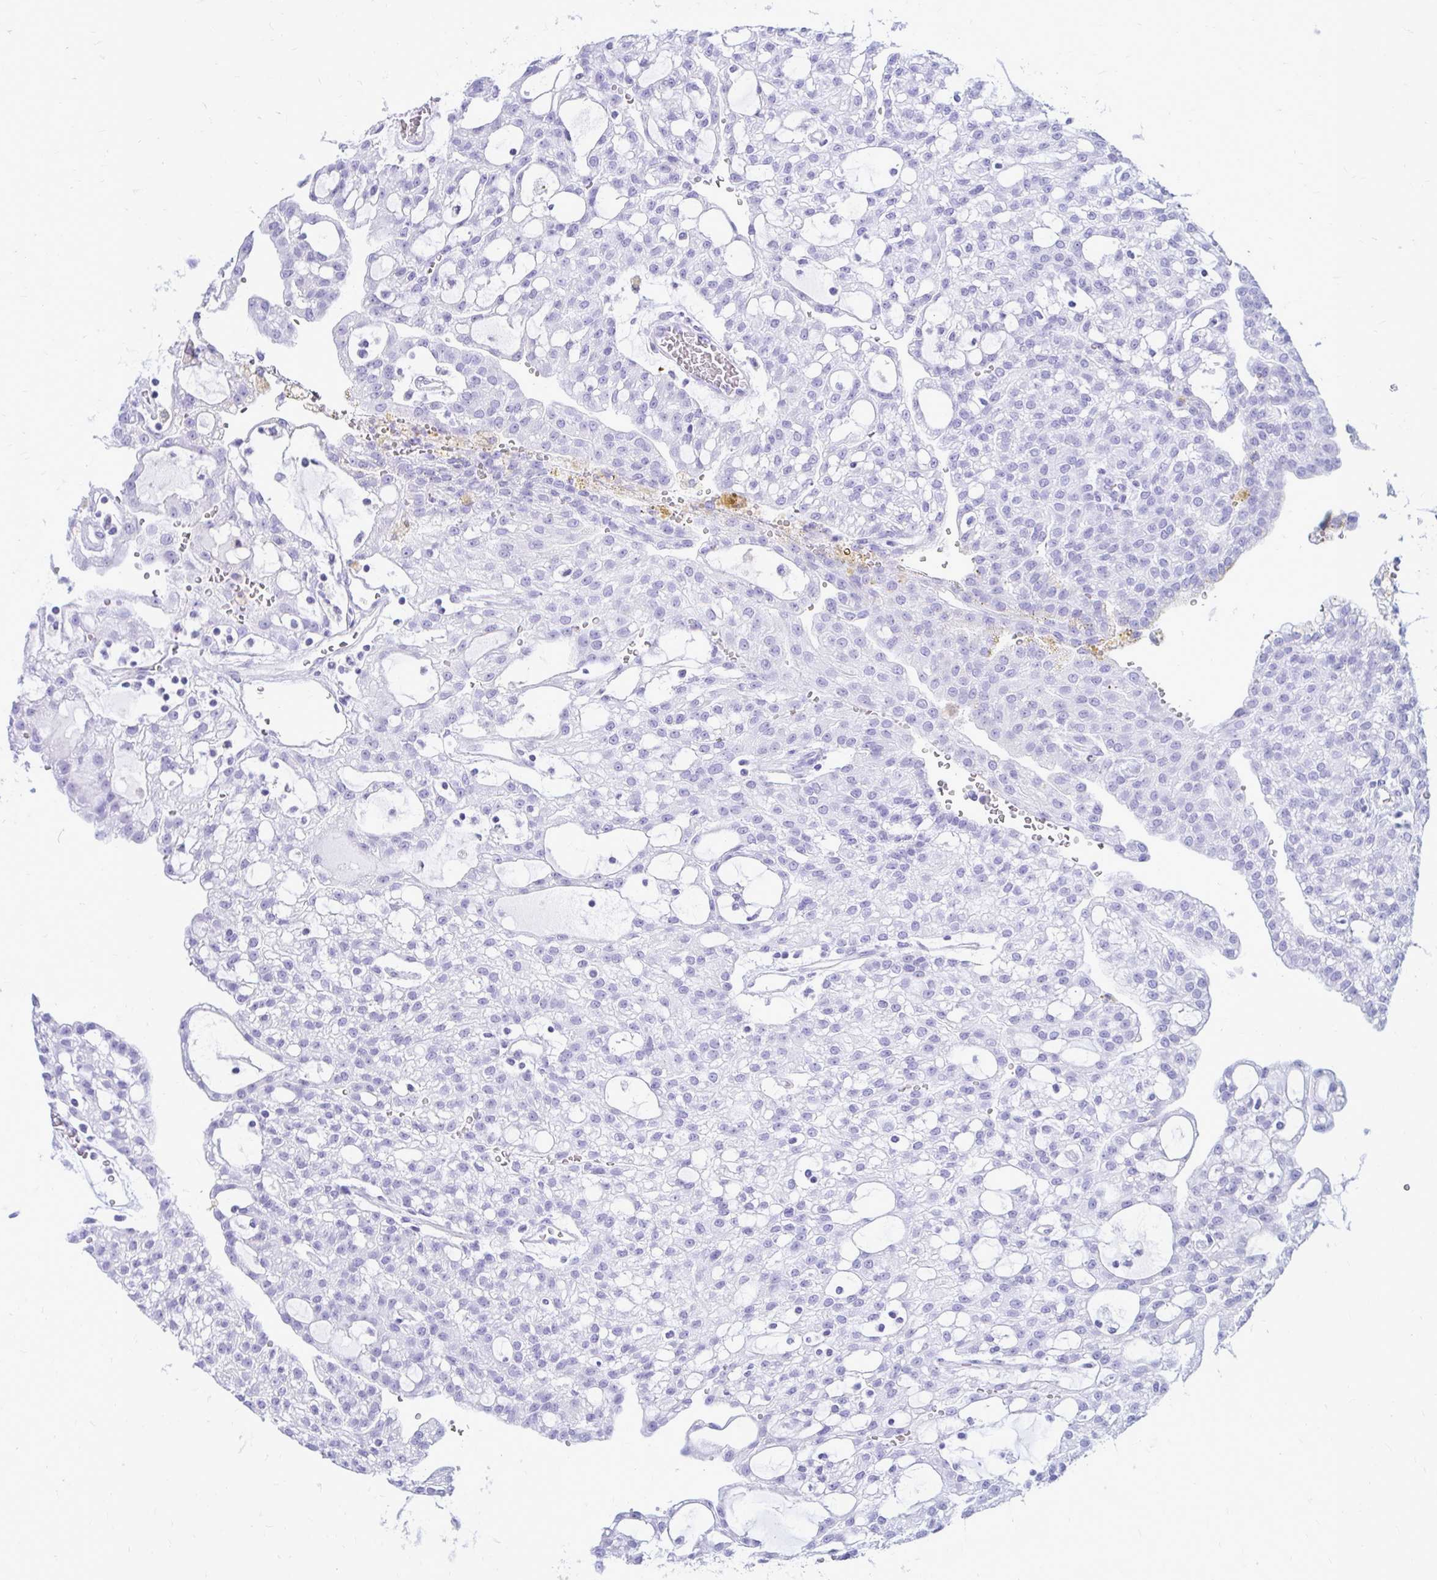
{"staining": {"intensity": "negative", "quantity": "none", "location": "none"}, "tissue": "renal cancer", "cell_type": "Tumor cells", "image_type": "cancer", "snomed": [{"axis": "morphology", "description": "Adenocarcinoma, NOS"}, {"axis": "topography", "description": "Kidney"}], "caption": "Immunohistochemical staining of renal adenocarcinoma exhibits no significant expression in tumor cells.", "gene": "OR10R2", "patient": {"sex": "male", "age": 63}}